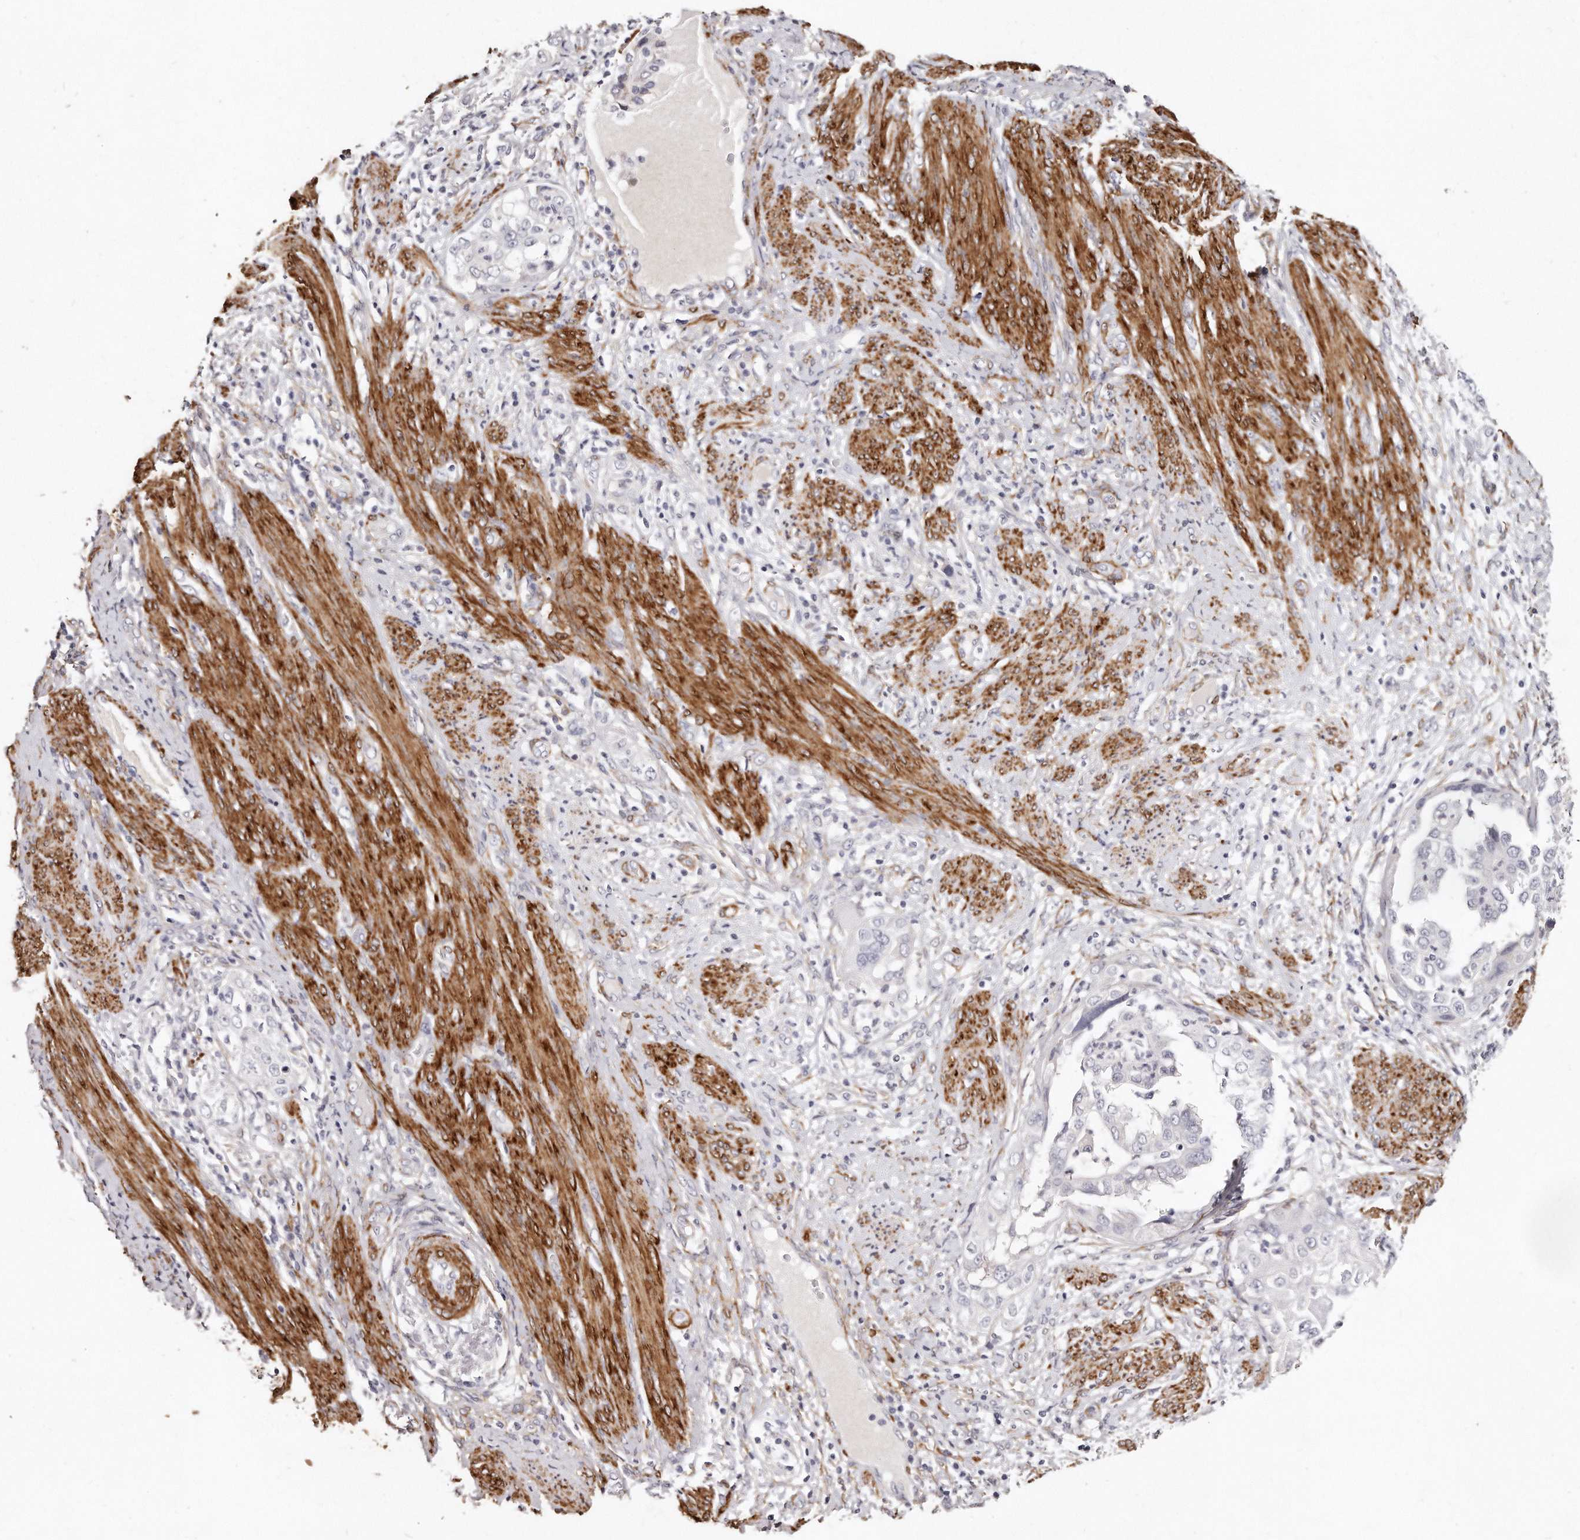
{"staining": {"intensity": "negative", "quantity": "none", "location": "none"}, "tissue": "endometrial cancer", "cell_type": "Tumor cells", "image_type": "cancer", "snomed": [{"axis": "morphology", "description": "Adenocarcinoma, NOS"}, {"axis": "topography", "description": "Endometrium"}], "caption": "IHC of human endometrial cancer (adenocarcinoma) demonstrates no positivity in tumor cells.", "gene": "LMOD1", "patient": {"sex": "female", "age": 85}}